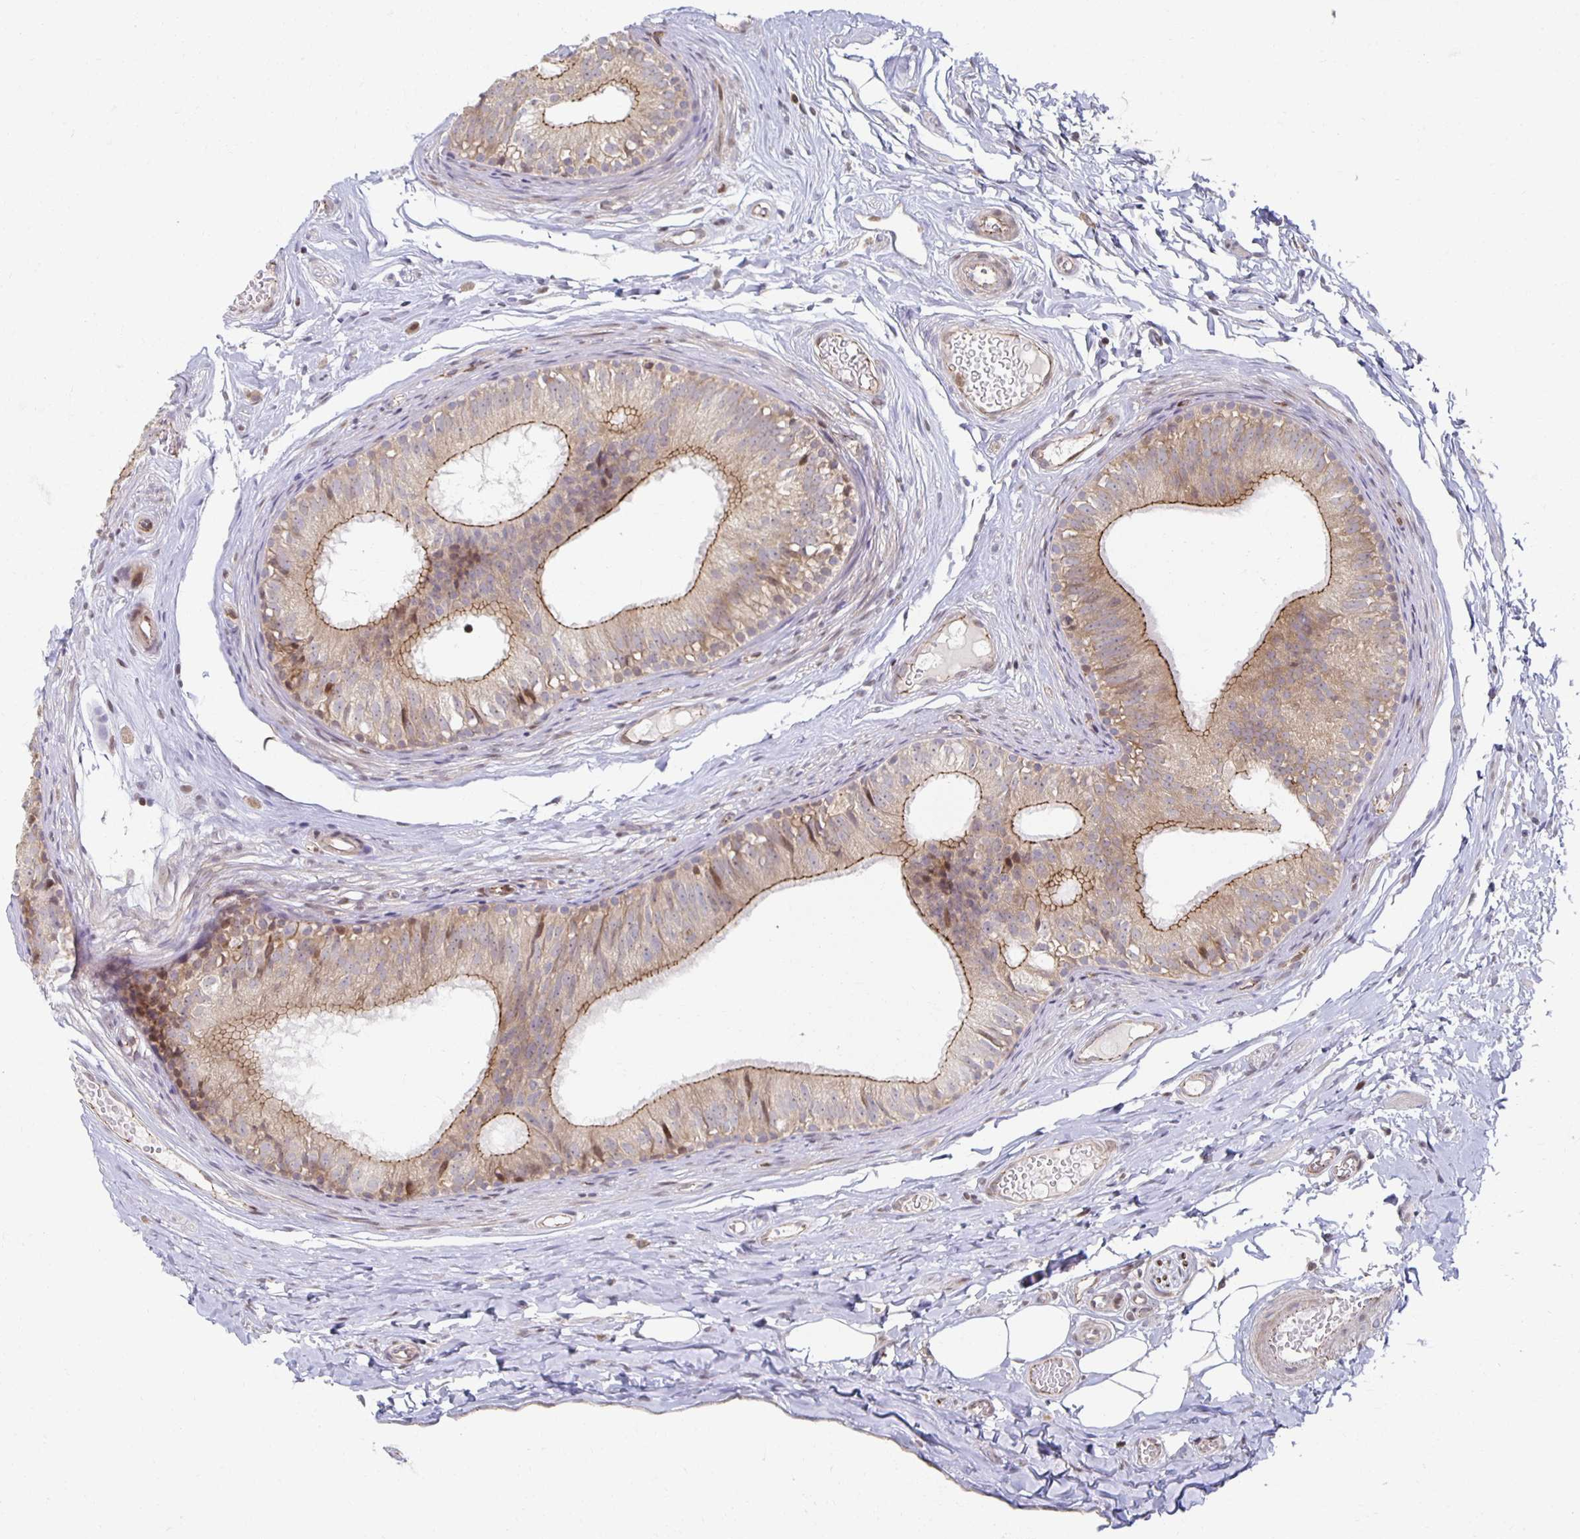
{"staining": {"intensity": "moderate", "quantity": ">75%", "location": "cytoplasmic/membranous,nuclear"}, "tissue": "epididymis", "cell_type": "Glandular cells", "image_type": "normal", "snomed": [{"axis": "morphology", "description": "Normal tissue, NOS"}, {"axis": "morphology", "description": "Seminoma, NOS"}, {"axis": "topography", "description": "Testis"}, {"axis": "topography", "description": "Epididymis"}], "caption": "Glandular cells demonstrate medium levels of moderate cytoplasmic/membranous,nuclear expression in about >75% of cells in normal human epididymis. (Stains: DAB in brown, nuclei in blue, Microscopy: brightfield microscopy at high magnification).", "gene": "HCFC1R1", "patient": {"sex": "male", "age": 34}}